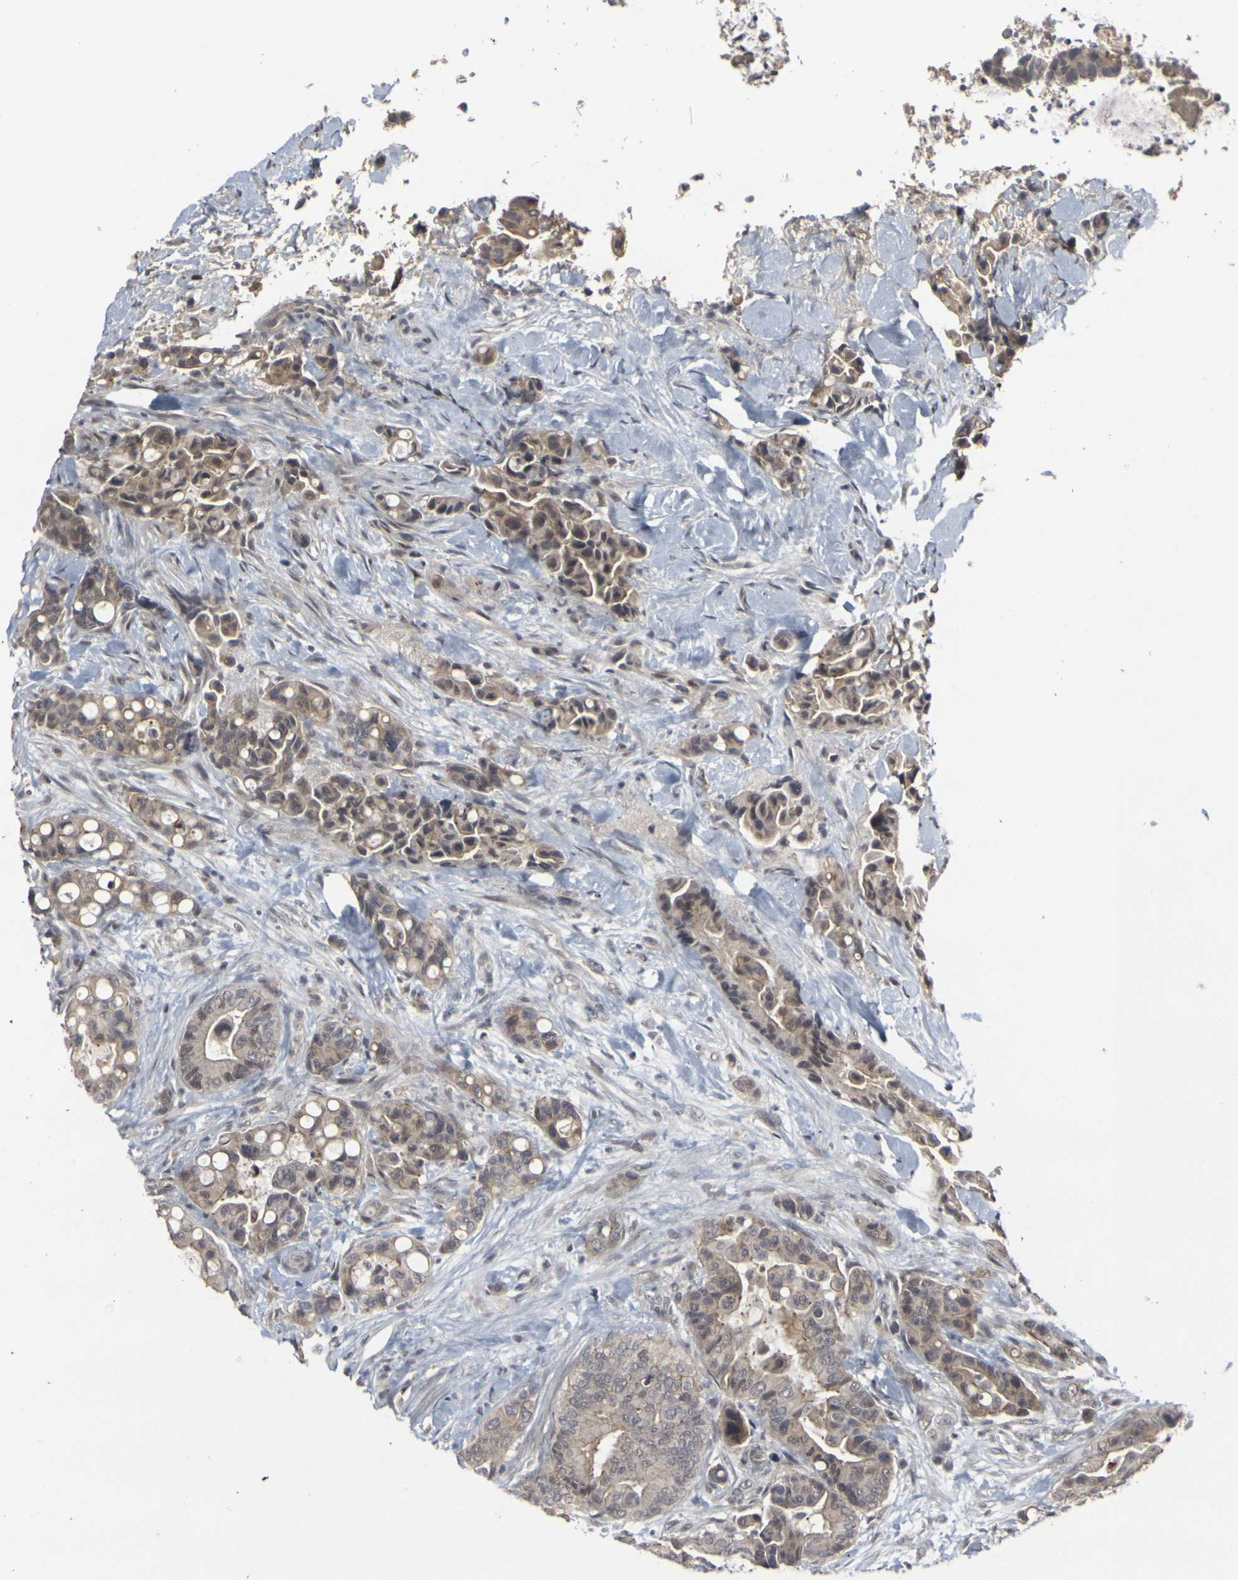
{"staining": {"intensity": "weak", "quantity": ">75%", "location": "cytoplasmic/membranous"}, "tissue": "colorectal cancer", "cell_type": "Tumor cells", "image_type": "cancer", "snomed": [{"axis": "morphology", "description": "Normal tissue, NOS"}, {"axis": "morphology", "description": "Adenocarcinoma, NOS"}, {"axis": "topography", "description": "Colon"}], "caption": "Immunohistochemical staining of human colorectal cancer displays low levels of weak cytoplasmic/membranous expression in approximately >75% of tumor cells. Using DAB (brown) and hematoxylin (blue) stains, captured at high magnification using brightfield microscopy.", "gene": "GPR19", "patient": {"sex": "male", "age": 82}}